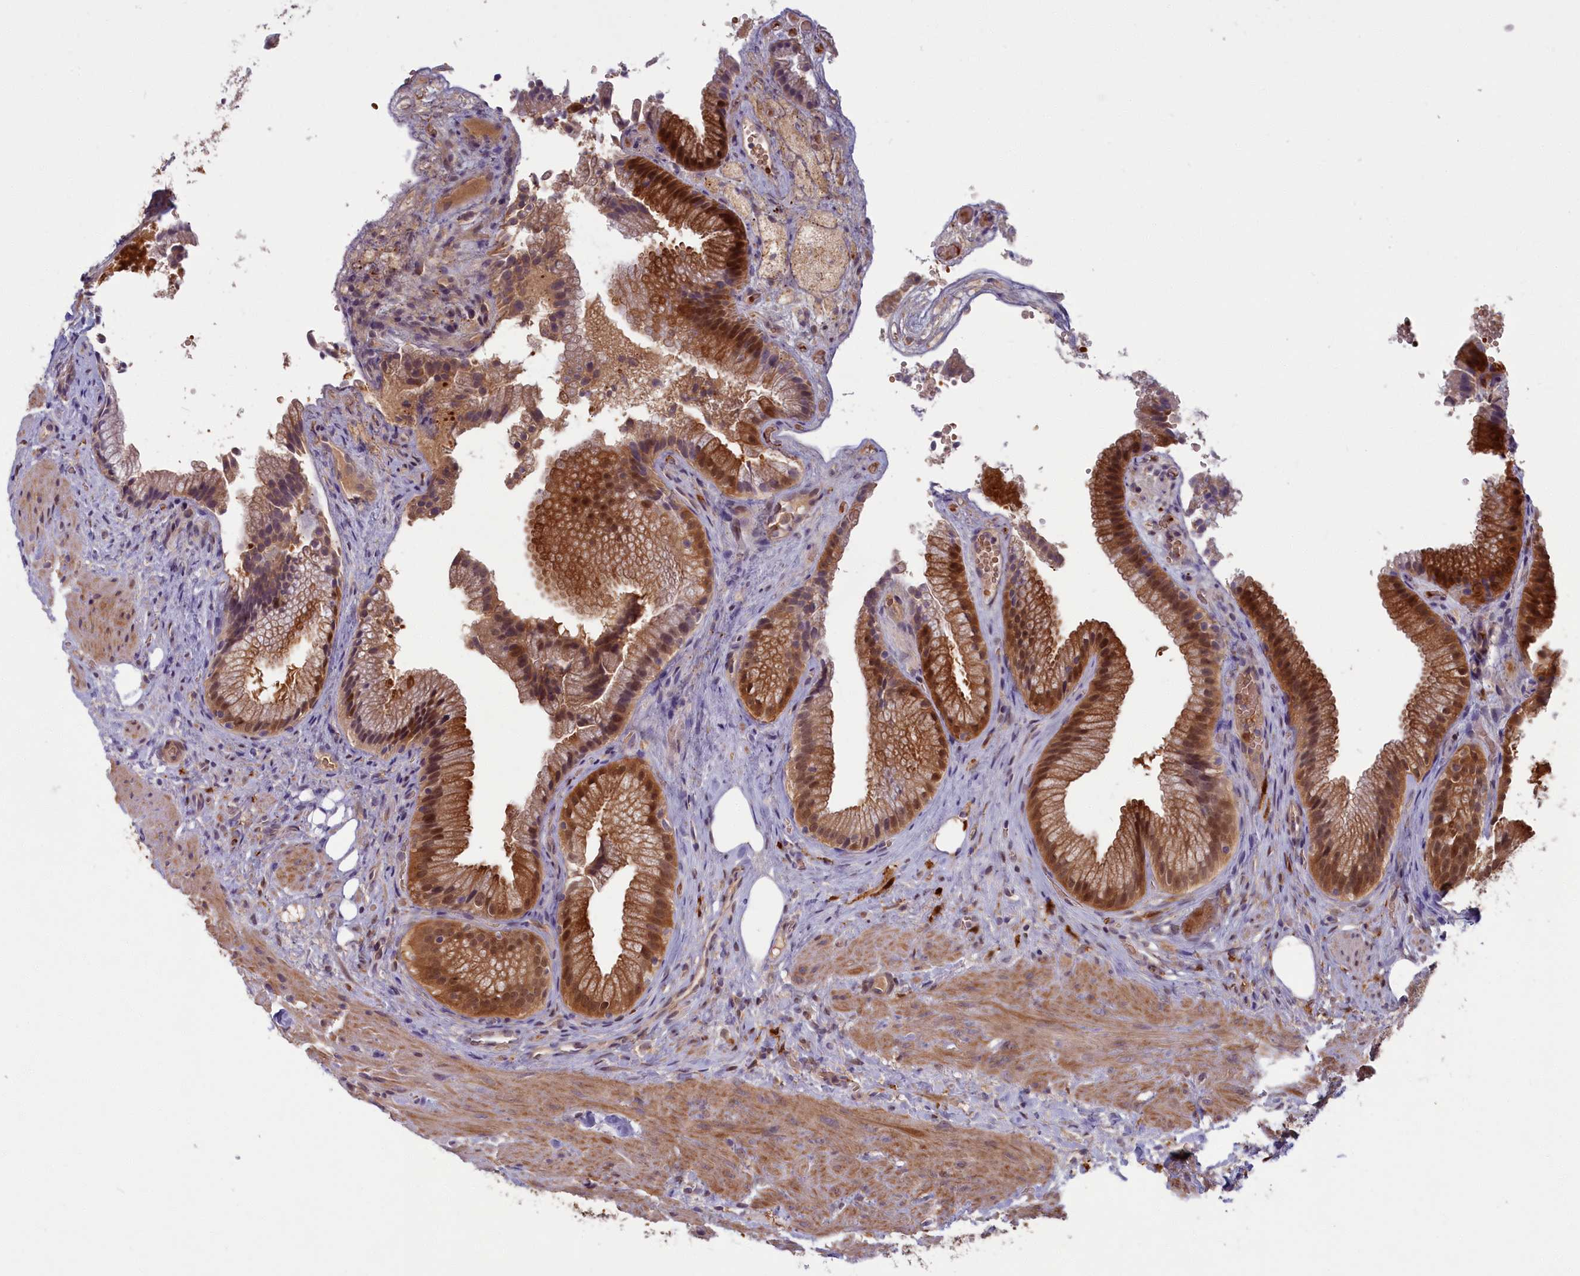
{"staining": {"intensity": "strong", "quantity": ">75%", "location": "cytoplasmic/membranous,nuclear"}, "tissue": "gallbladder", "cell_type": "Glandular cells", "image_type": "normal", "snomed": [{"axis": "morphology", "description": "Normal tissue, NOS"}, {"axis": "morphology", "description": "Inflammation, NOS"}, {"axis": "topography", "description": "Gallbladder"}], "caption": "Brown immunohistochemical staining in unremarkable human gallbladder exhibits strong cytoplasmic/membranous,nuclear staining in about >75% of glandular cells. The staining was performed using DAB to visualize the protein expression in brown, while the nuclei were stained in blue with hematoxylin (Magnification: 20x).", "gene": "BLVRB", "patient": {"sex": "male", "age": 51}}